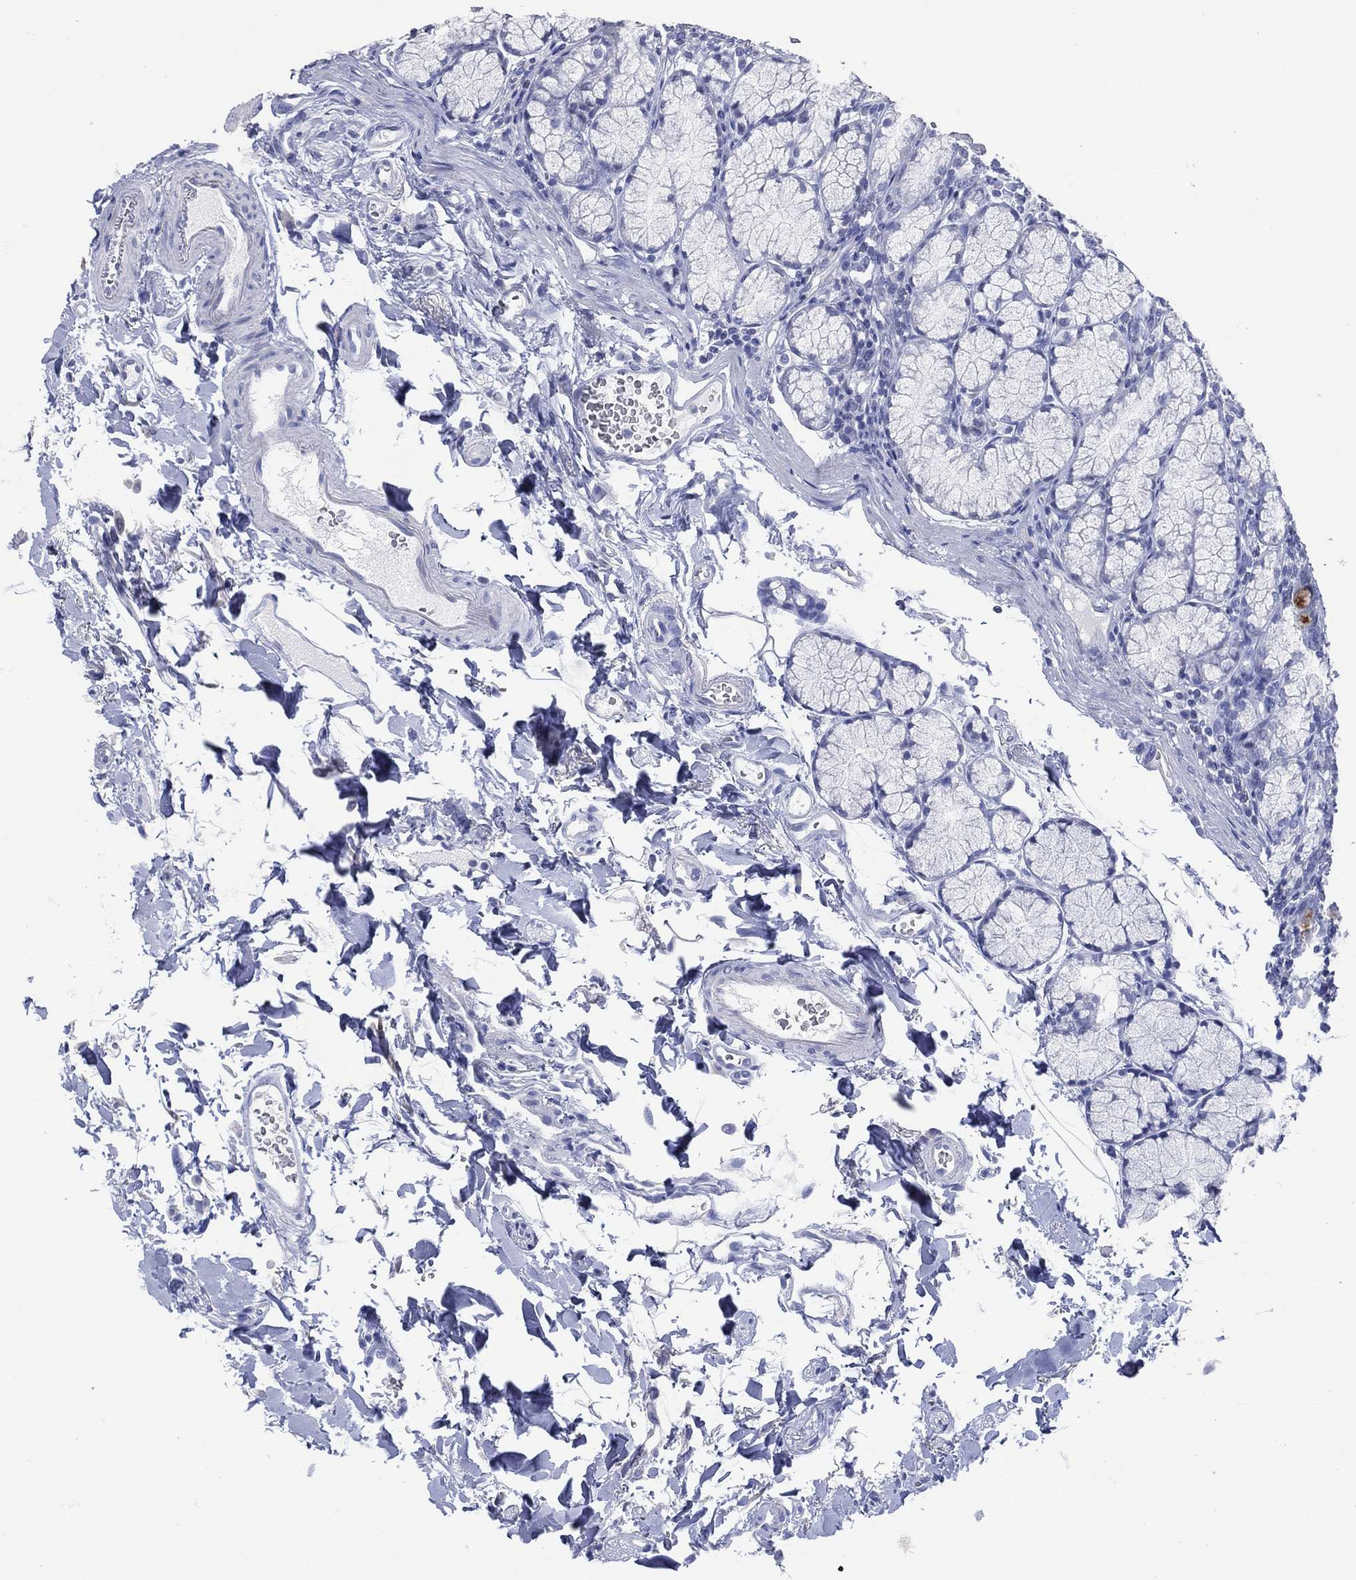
{"staining": {"intensity": "moderate", "quantity": "<25%", "location": "cytoplasmic/membranous"}, "tissue": "duodenum", "cell_type": "Glandular cells", "image_type": "normal", "snomed": [{"axis": "morphology", "description": "Normal tissue, NOS"}, {"axis": "topography", "description": "Duodenum"}], "caption": "Benign duodenum demonstrates moderate cytoplasmic/membranous expression in approximately <25% of glandular cells.", "gene": "TMEM247", "patient": {"sex": "female", "age": 67}}